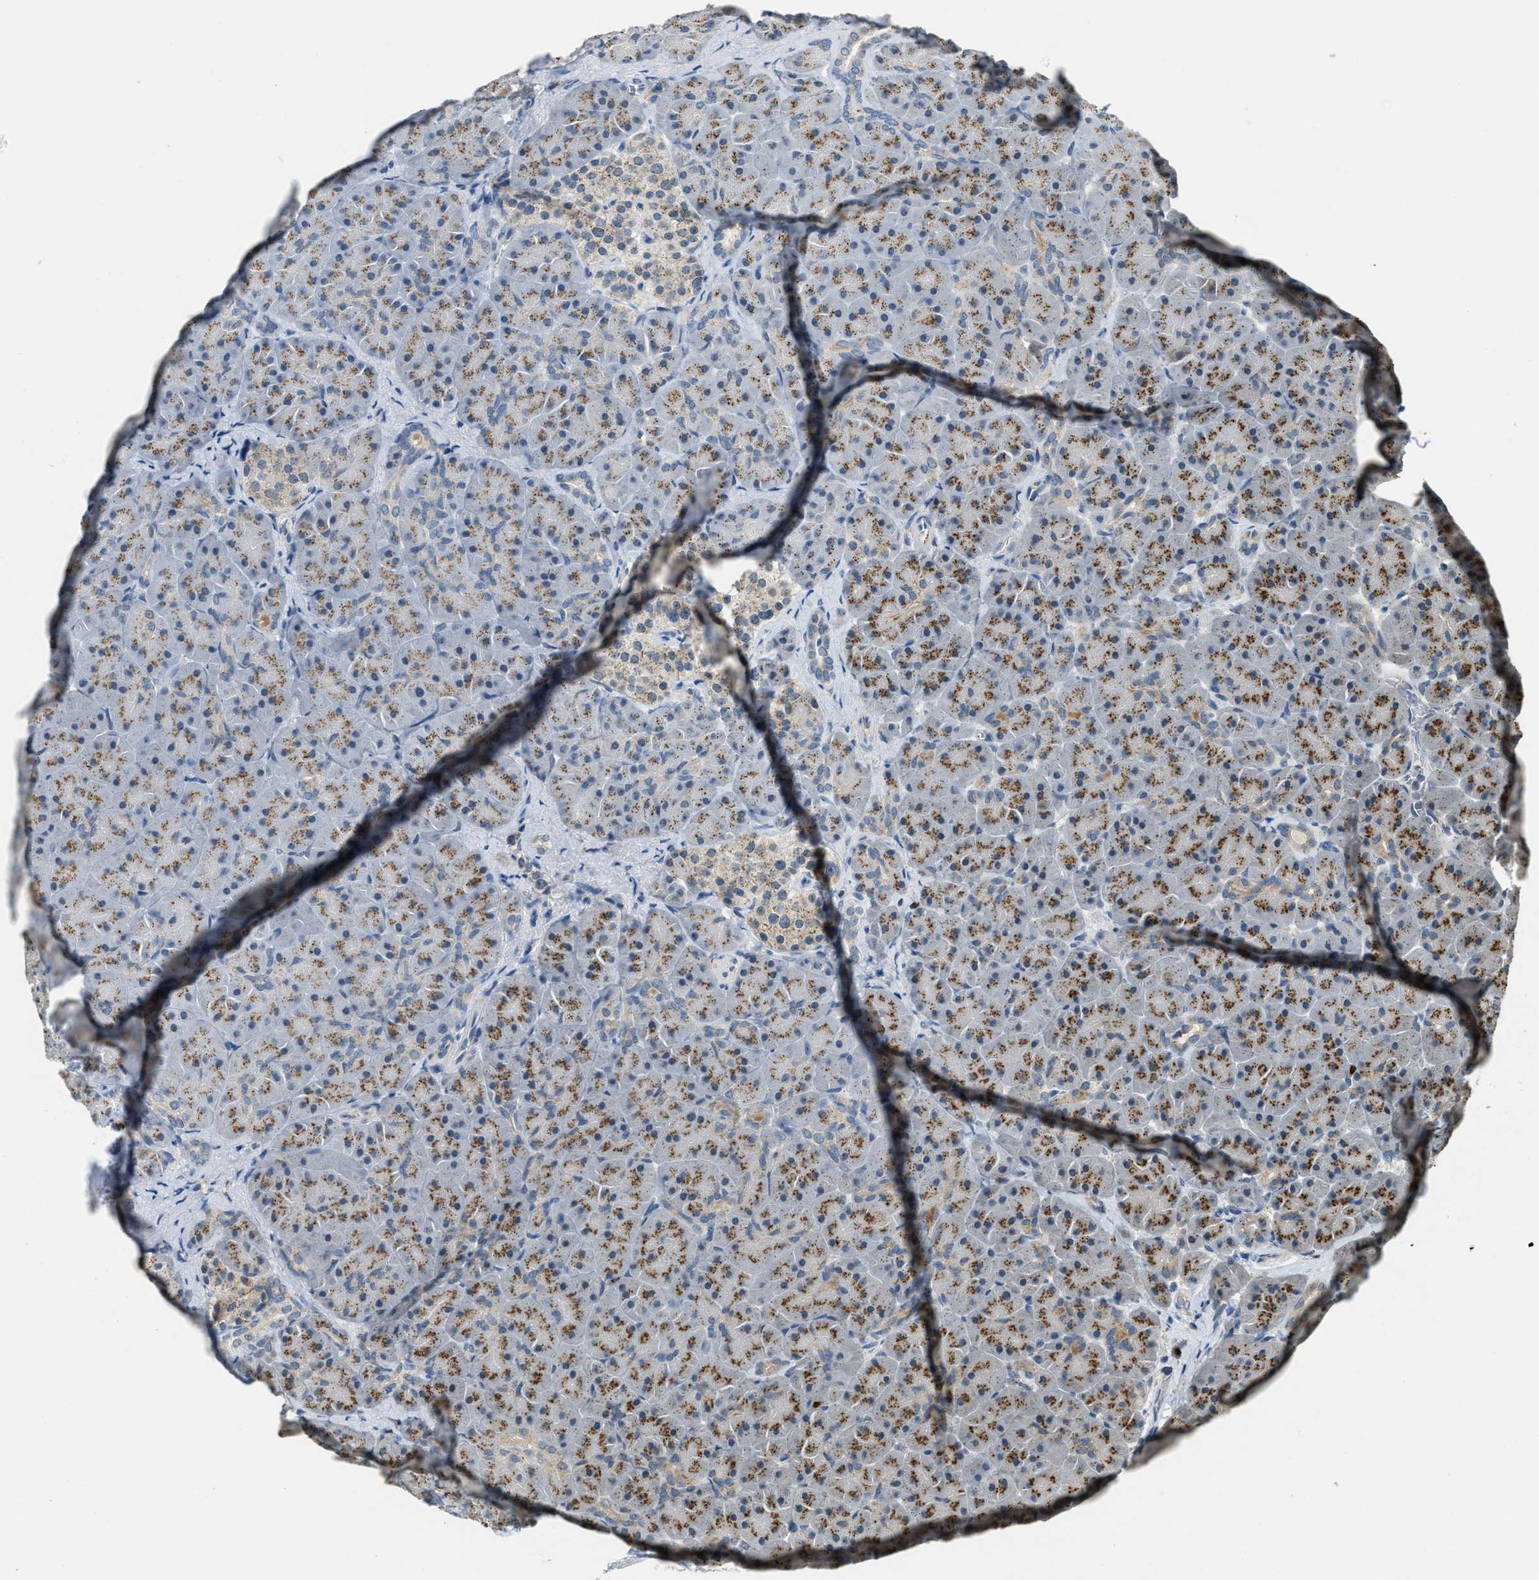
{"staining": {"intensity": "moderate", "quantity": ">75%", "location": "cytoplasmic/membranous"}, "tissue": "pancreas", "cell_type": "Exocrine glandular cells", "image_type": "normal", "snomed": [{"axis": "morphology", "description": "Normal tissue, NOS"}, {"axis": "topography", "description": "Pancreas"}], "caption": "An IHC photomicrograph of unremarkable tissue is shown. Protein staining in brown highlights moderate cytoplasmic/membranous positivity in pancreas within exocrine glandular cells.", "gene": "IPO7", "patient": {"sex": "male", "age": 66}}